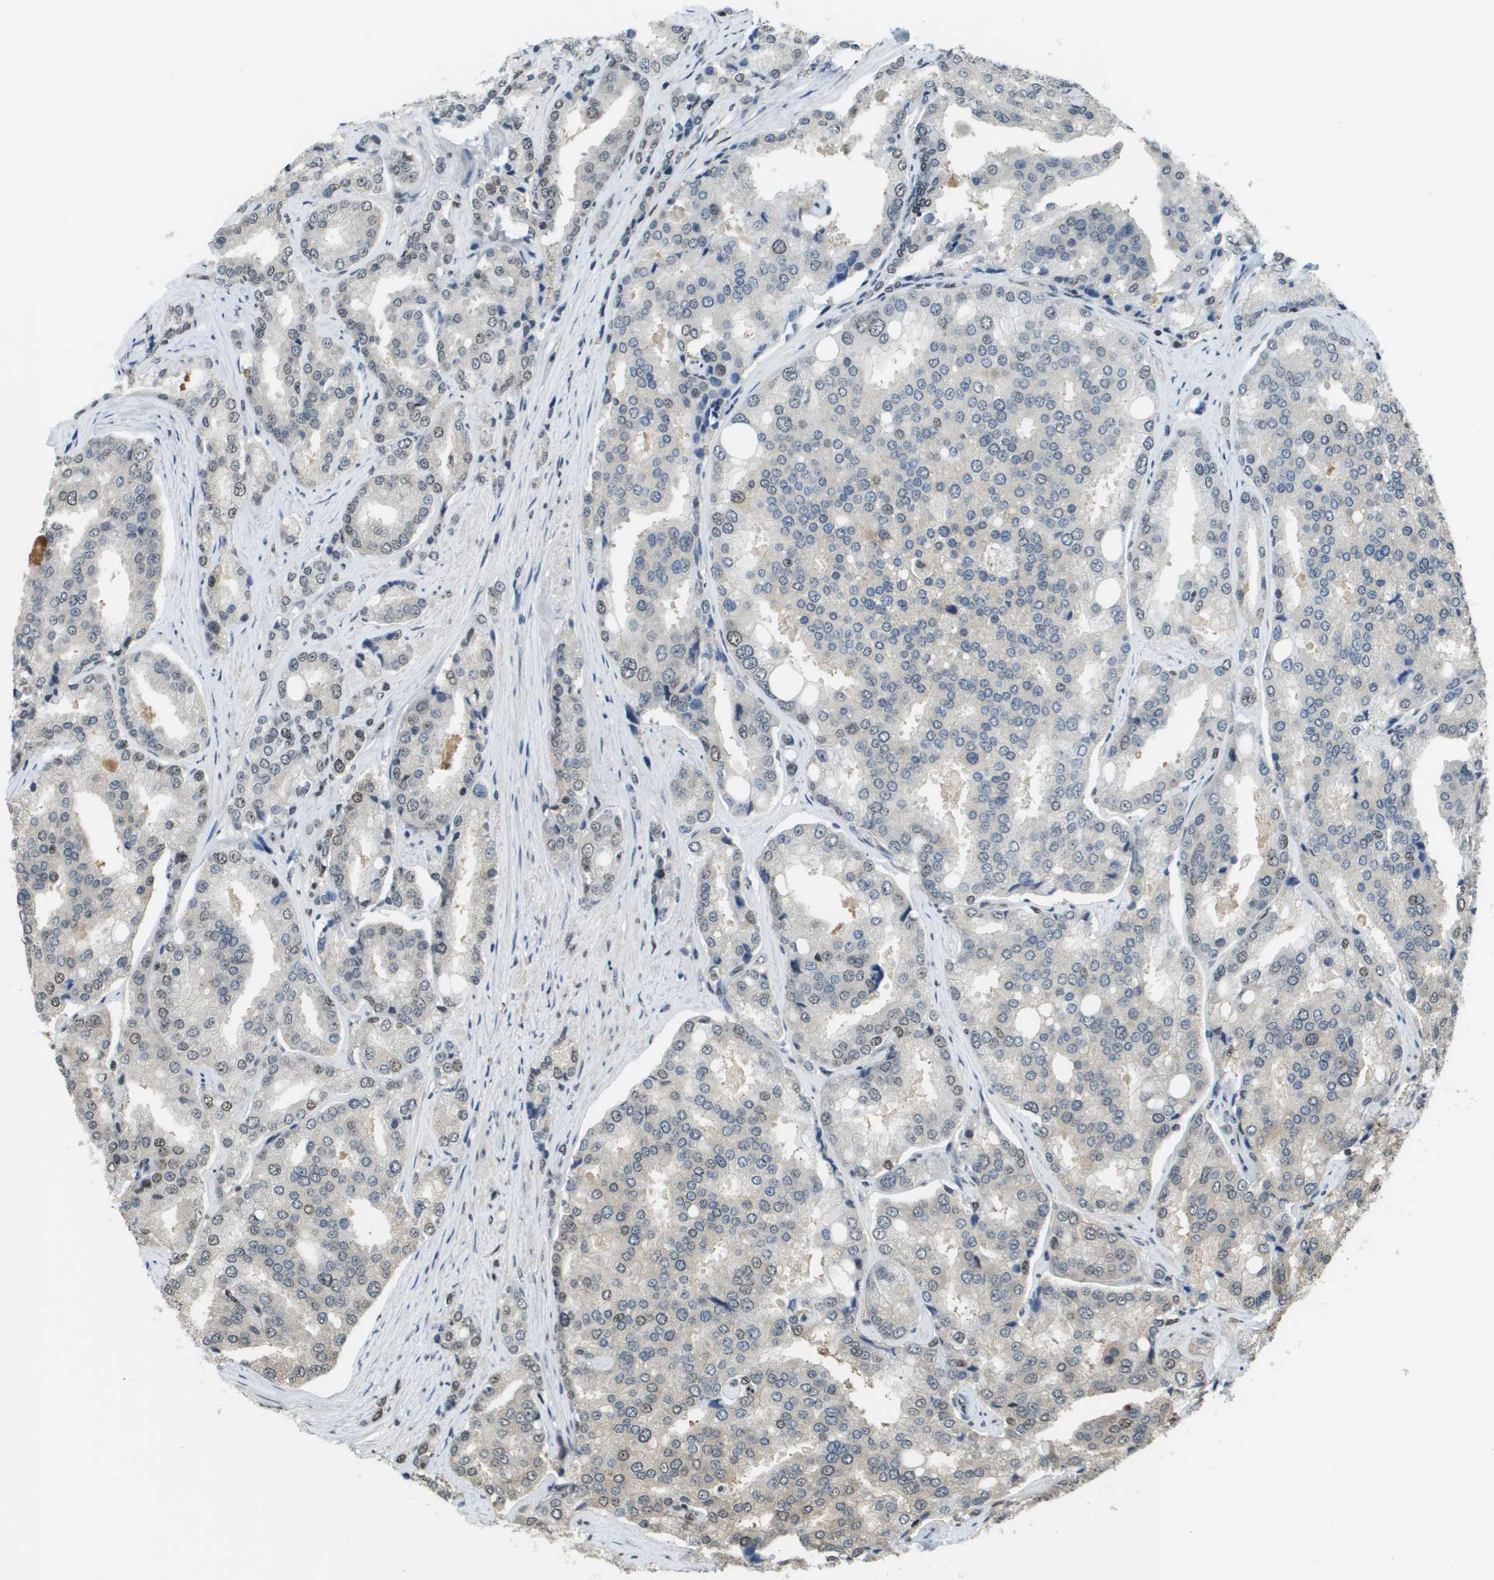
{"staining": {"intensity": "weak", "quantity": "<25%", "location": "nuclear"}, "tissue": "prostate cancer", "cell_type": "Tumor cells", "image_type": "cancer", "snomed": [{"axis": "morphology", "description": "Adenocarcinoma, High grade"}, {"axis": "topography", "description": "Prostate"}], "caption": "Immunohistochemistry image of neoplastic tissue: human prostate cancer stained with DAB reveals no significant protein staining in tumor cells. (IHC, brightfield microscopy, high magnification).", "gene": "SP100", "patient": {"sex": "male", "age": 50}}